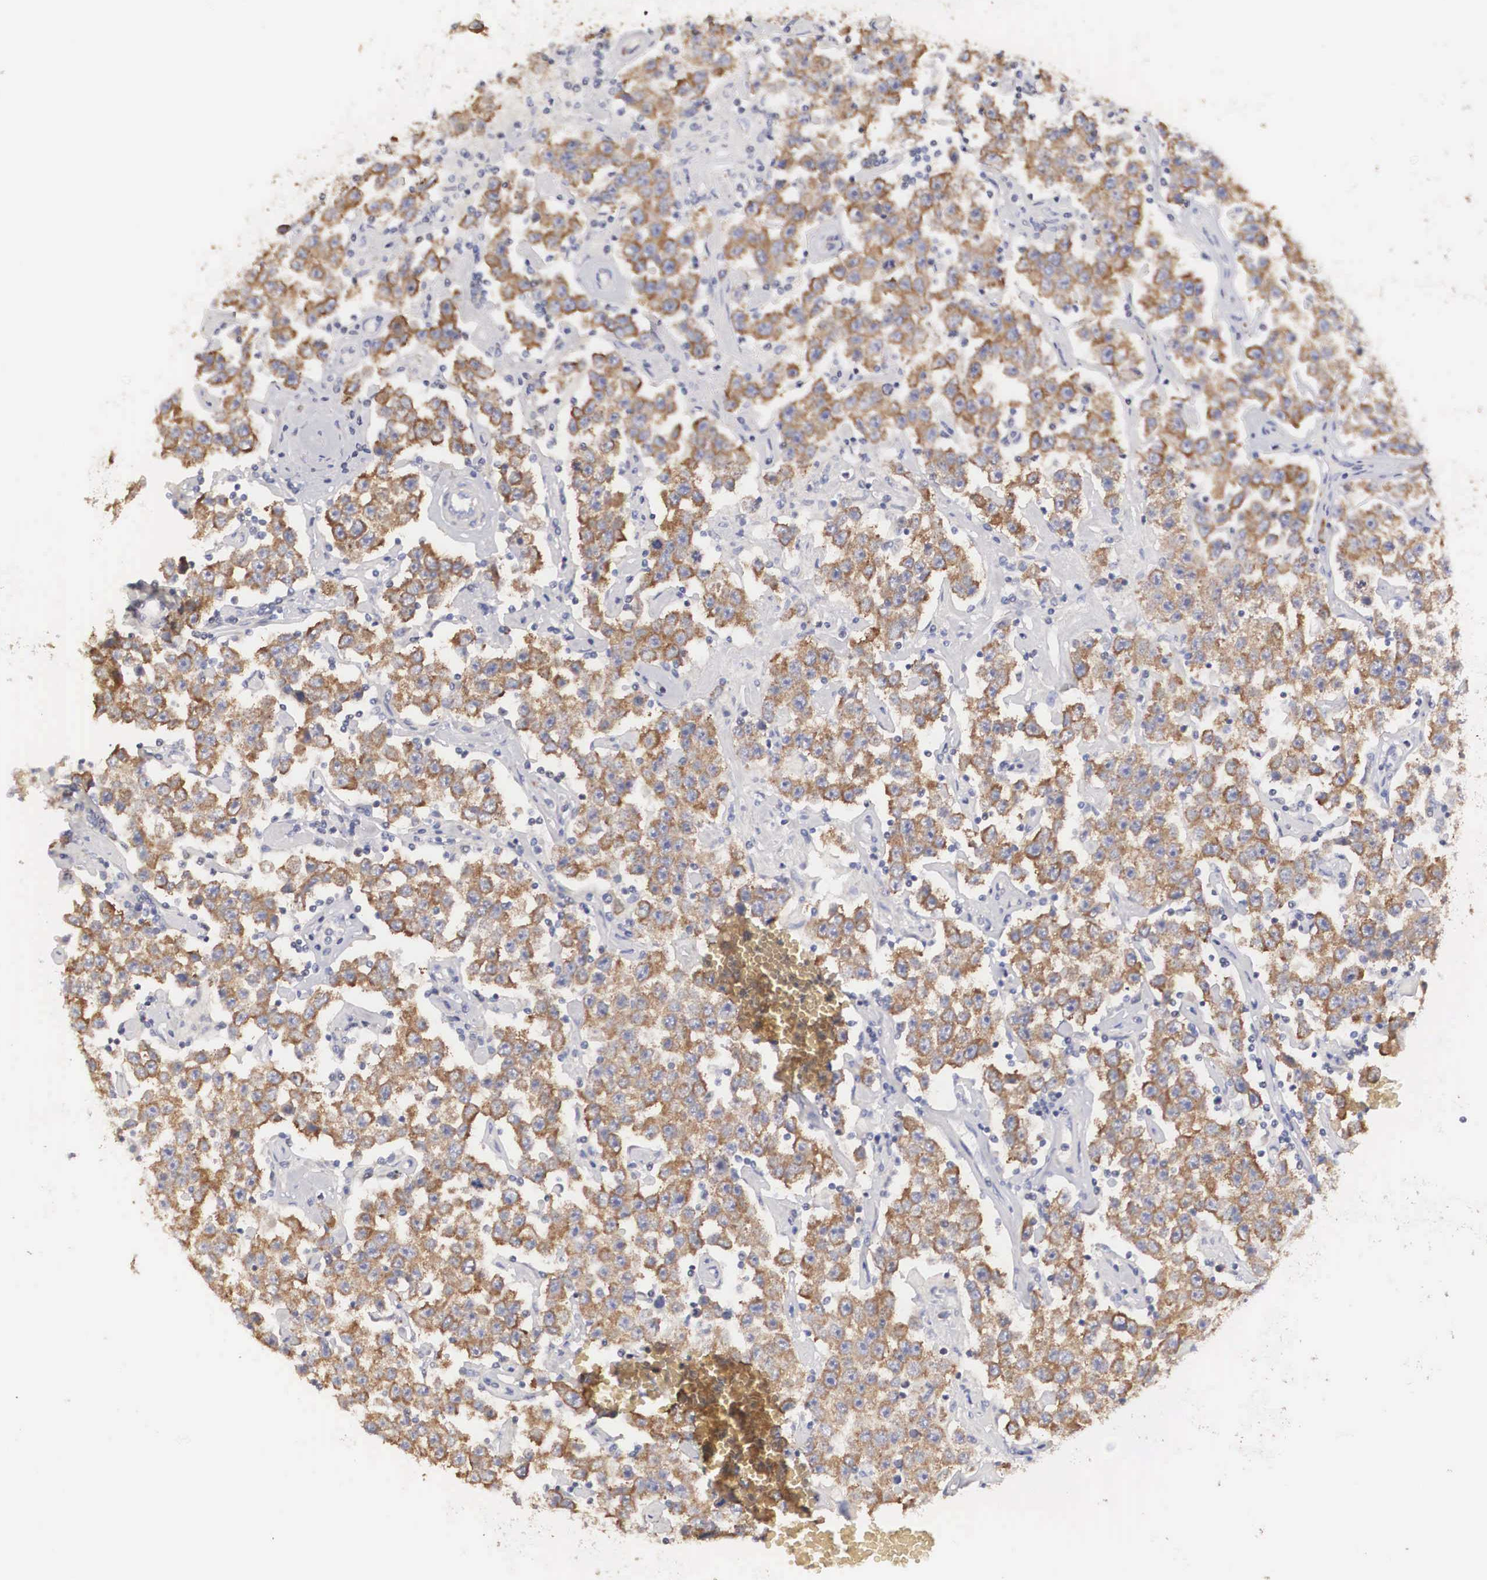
{"staining": {"intensity": "moderate", "quantity": ">75%", "location": "cytoplasmic/membranous"}, "tissue": "testis cancer", "cell_type": "Tumor cells", "image_type": "cancer", "snomed": [{"axis": "morphology", "description": "Seminoma, NOS"}, {"axis": "topography", "description": "Testis"}], "caption": "Immunohistochemical staining of testis cancer (seminoma) exhibits moderate cytoplasmic/membranous protein staining in approximately >75% of tumor cells. The staining was performed using DAB (3,3'-diaminobenzidine) to visualize the protein expression in brown, while the nuclei were stained in blue with hematoxylin (Magnification: 20x).", "gene": "TXLNG", "patient": {"sex": "male", "age": 52}}